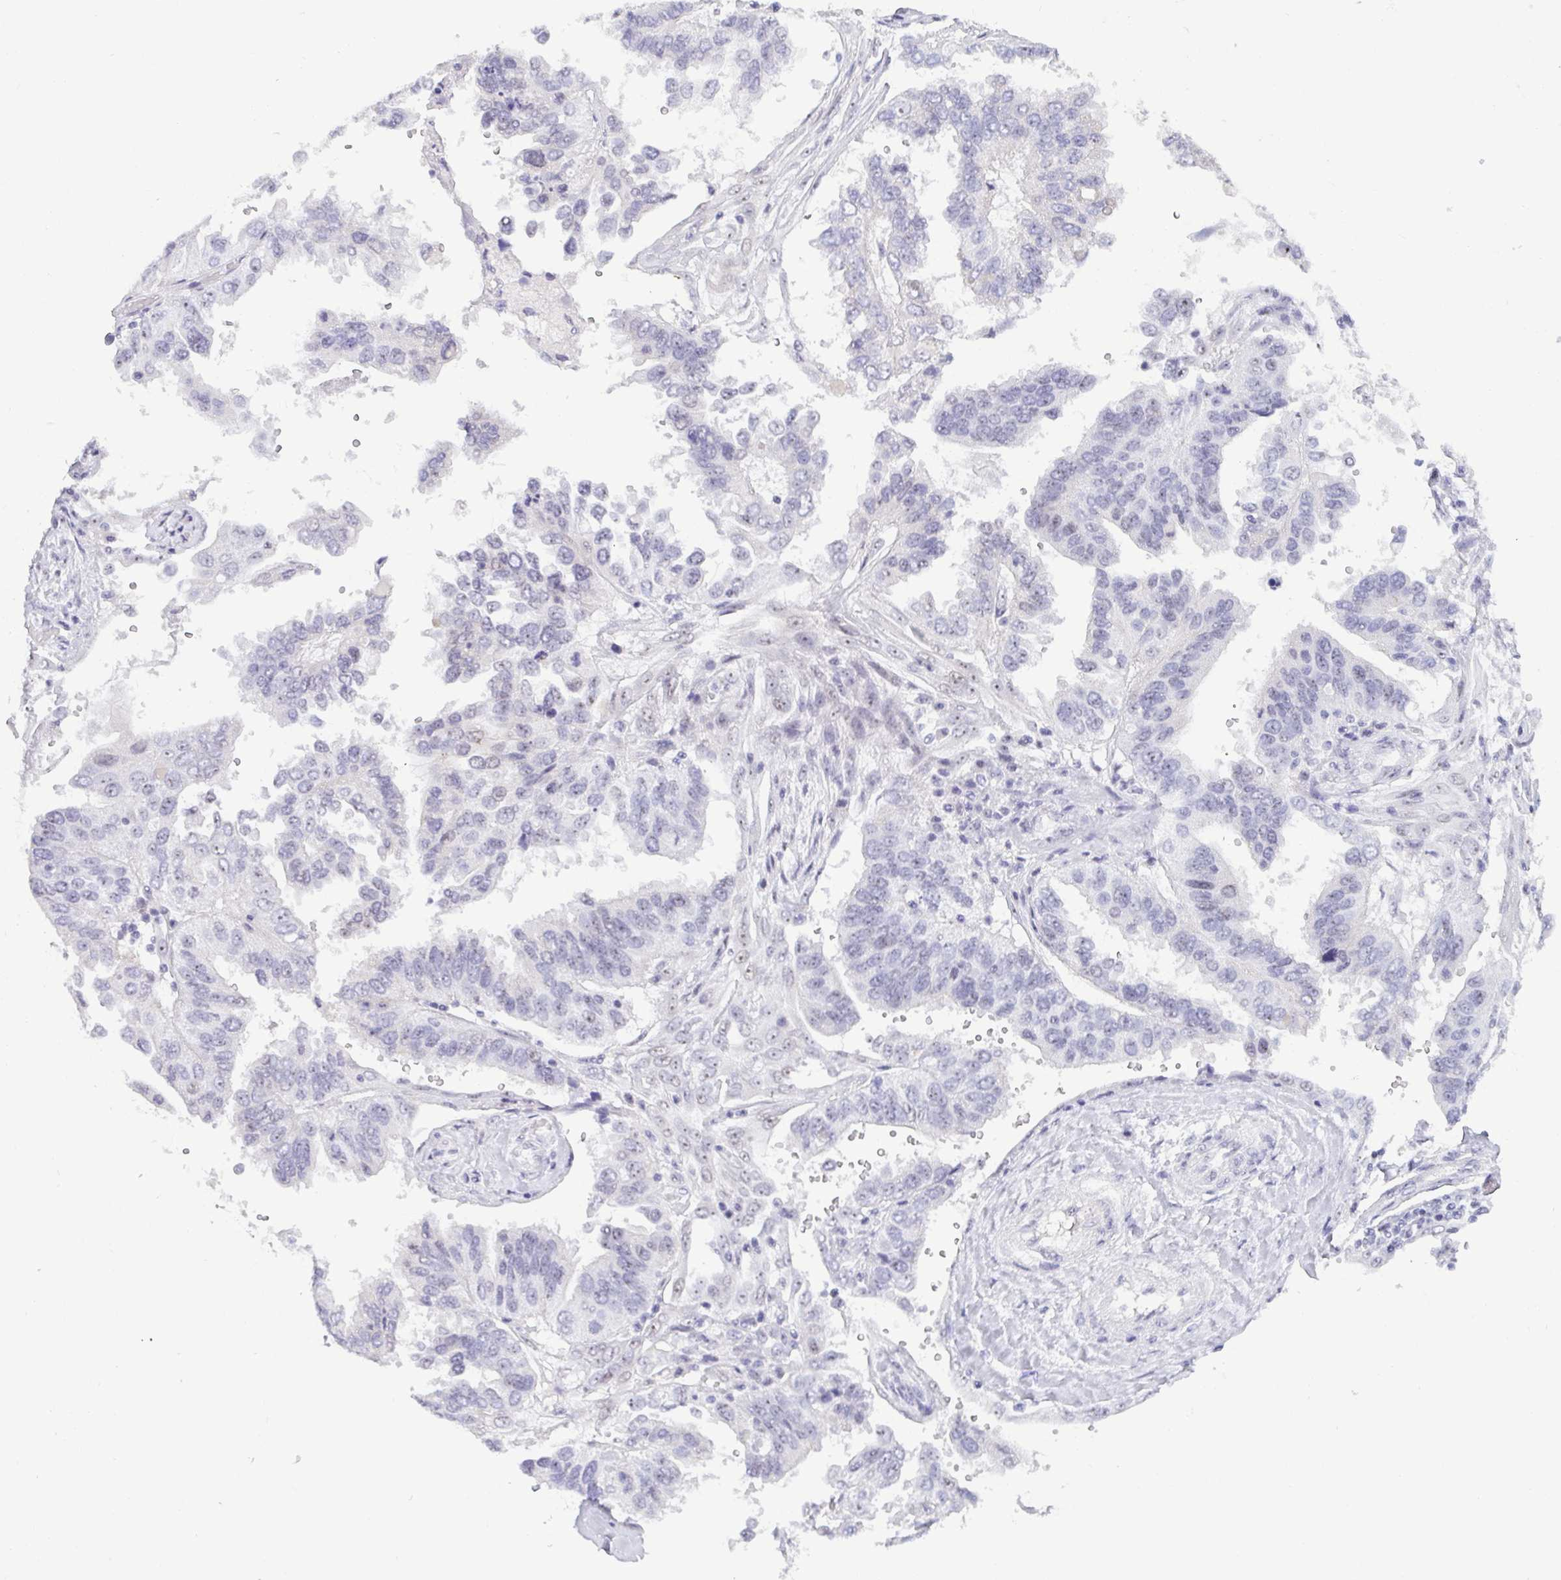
{"staining": {"intensity": "negative", "quantity": "none", "location": "none"}, "tissue": "ovarian cancer", "cell_type": "Tumor cells", "image_type": "cancer", "snomed": [{"axis": "morphology", "description": "Cystadenocarcinoma, serous, NOS"}, {"axis": "topography", "description": "Ovary"}], "caption": "Immunohistochemical staining of human serous cystadenocarcinoma (ovarian) demonstrates no significant staining in tumor cells. Nuclei are stained in blue.", "gene": "BZW1", "patient": {"sex": "female", "age": 79}}